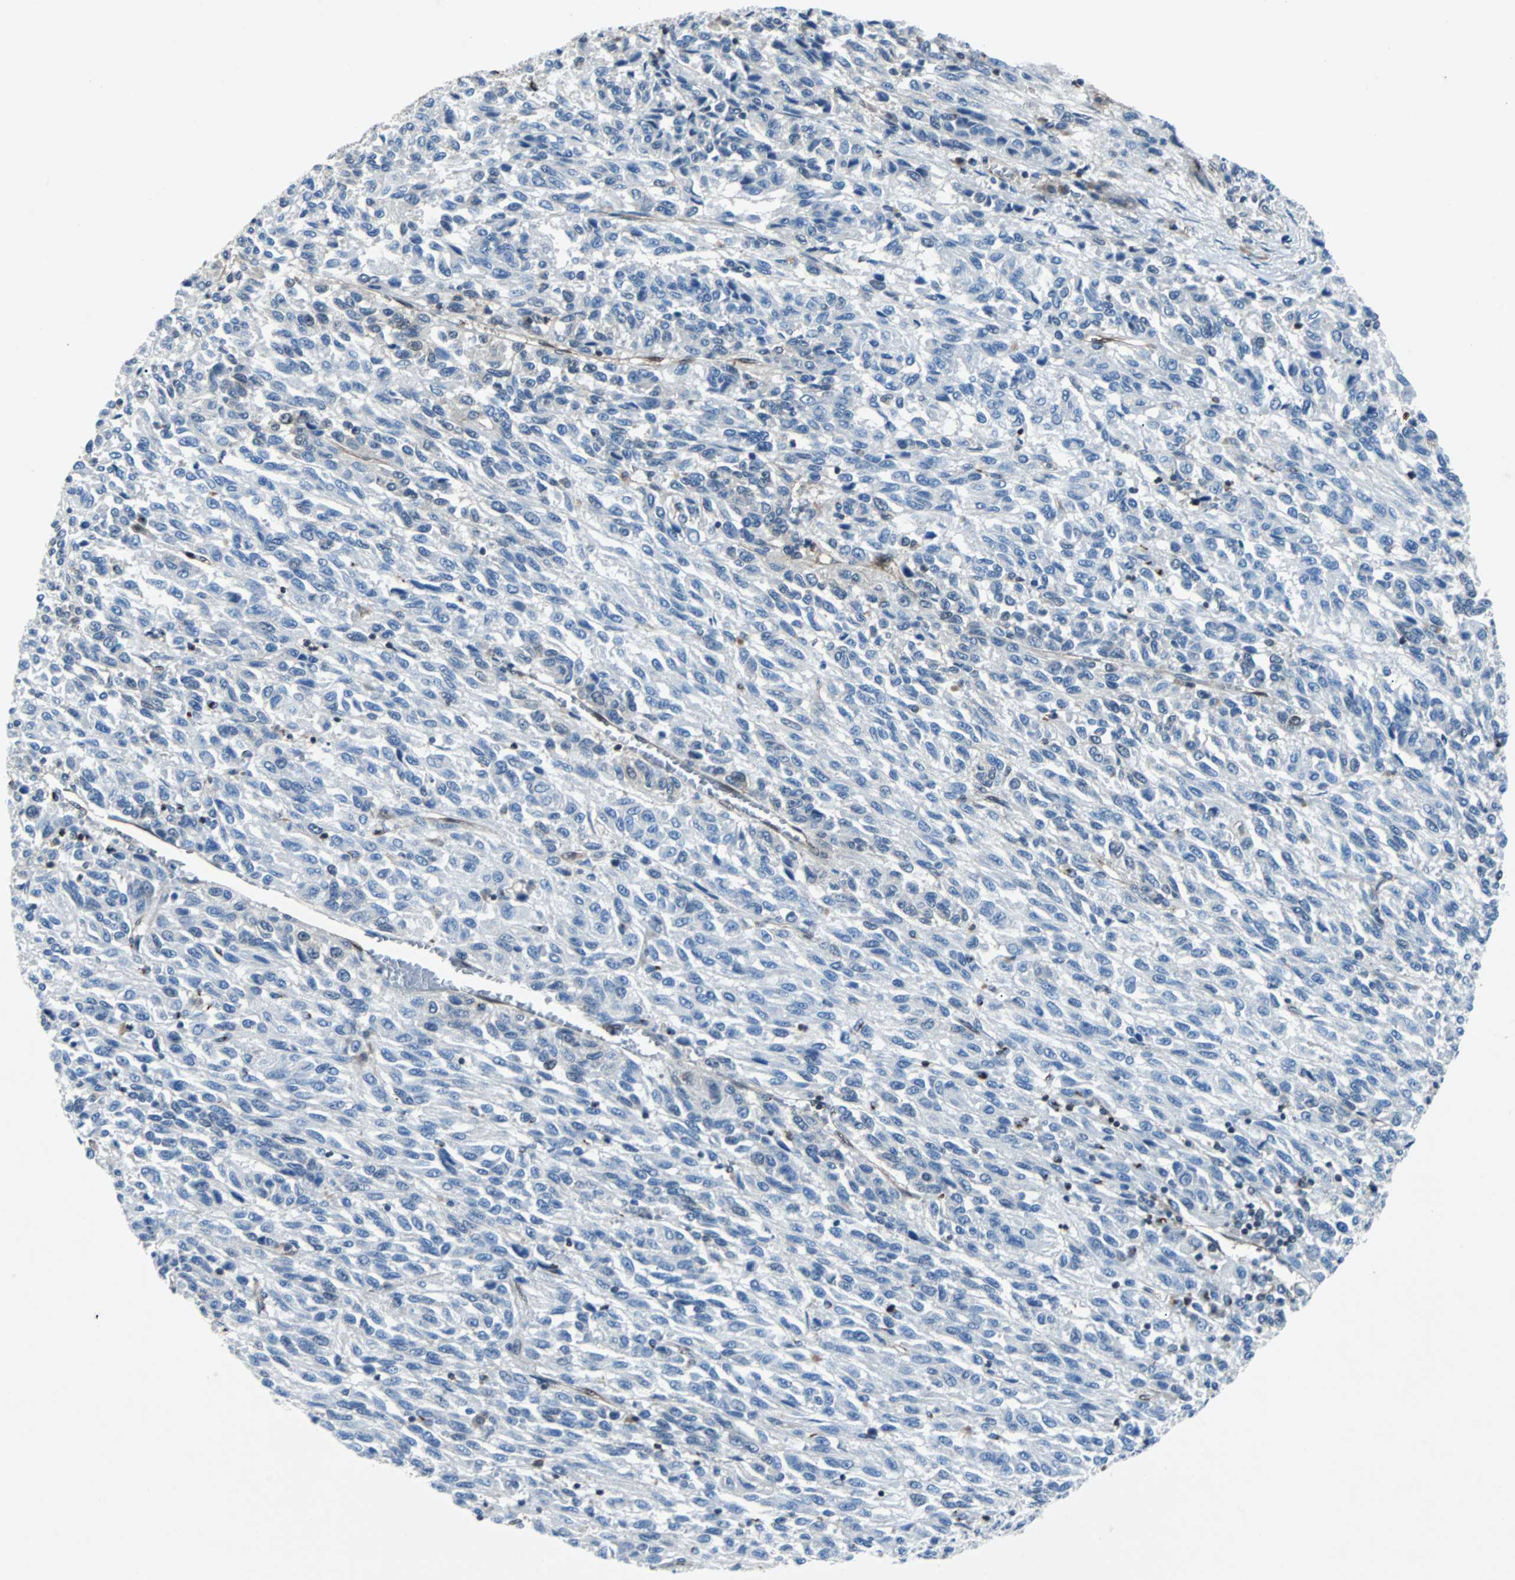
{"staining": {"intensity": "negative", "quantity": "none", "location": "none"}, "tissue": "melanoma", "cell_type": "Tumor cells", "image_type": "cancer", "snomed": [{"axis": "morphology", "description": "Malignant melanoma, Metastatic site"}, {"axis": "topography", "description": "Lung"}], "caption": "Immunohistochemistry (IHC) histopathology image of human malignant melanoma (metastatic site) stained for a protein (brown), which reveals no positivity in tumor cells.", "gene": "MAP2K6", "patient": {"sex": "male", "age": 64}}